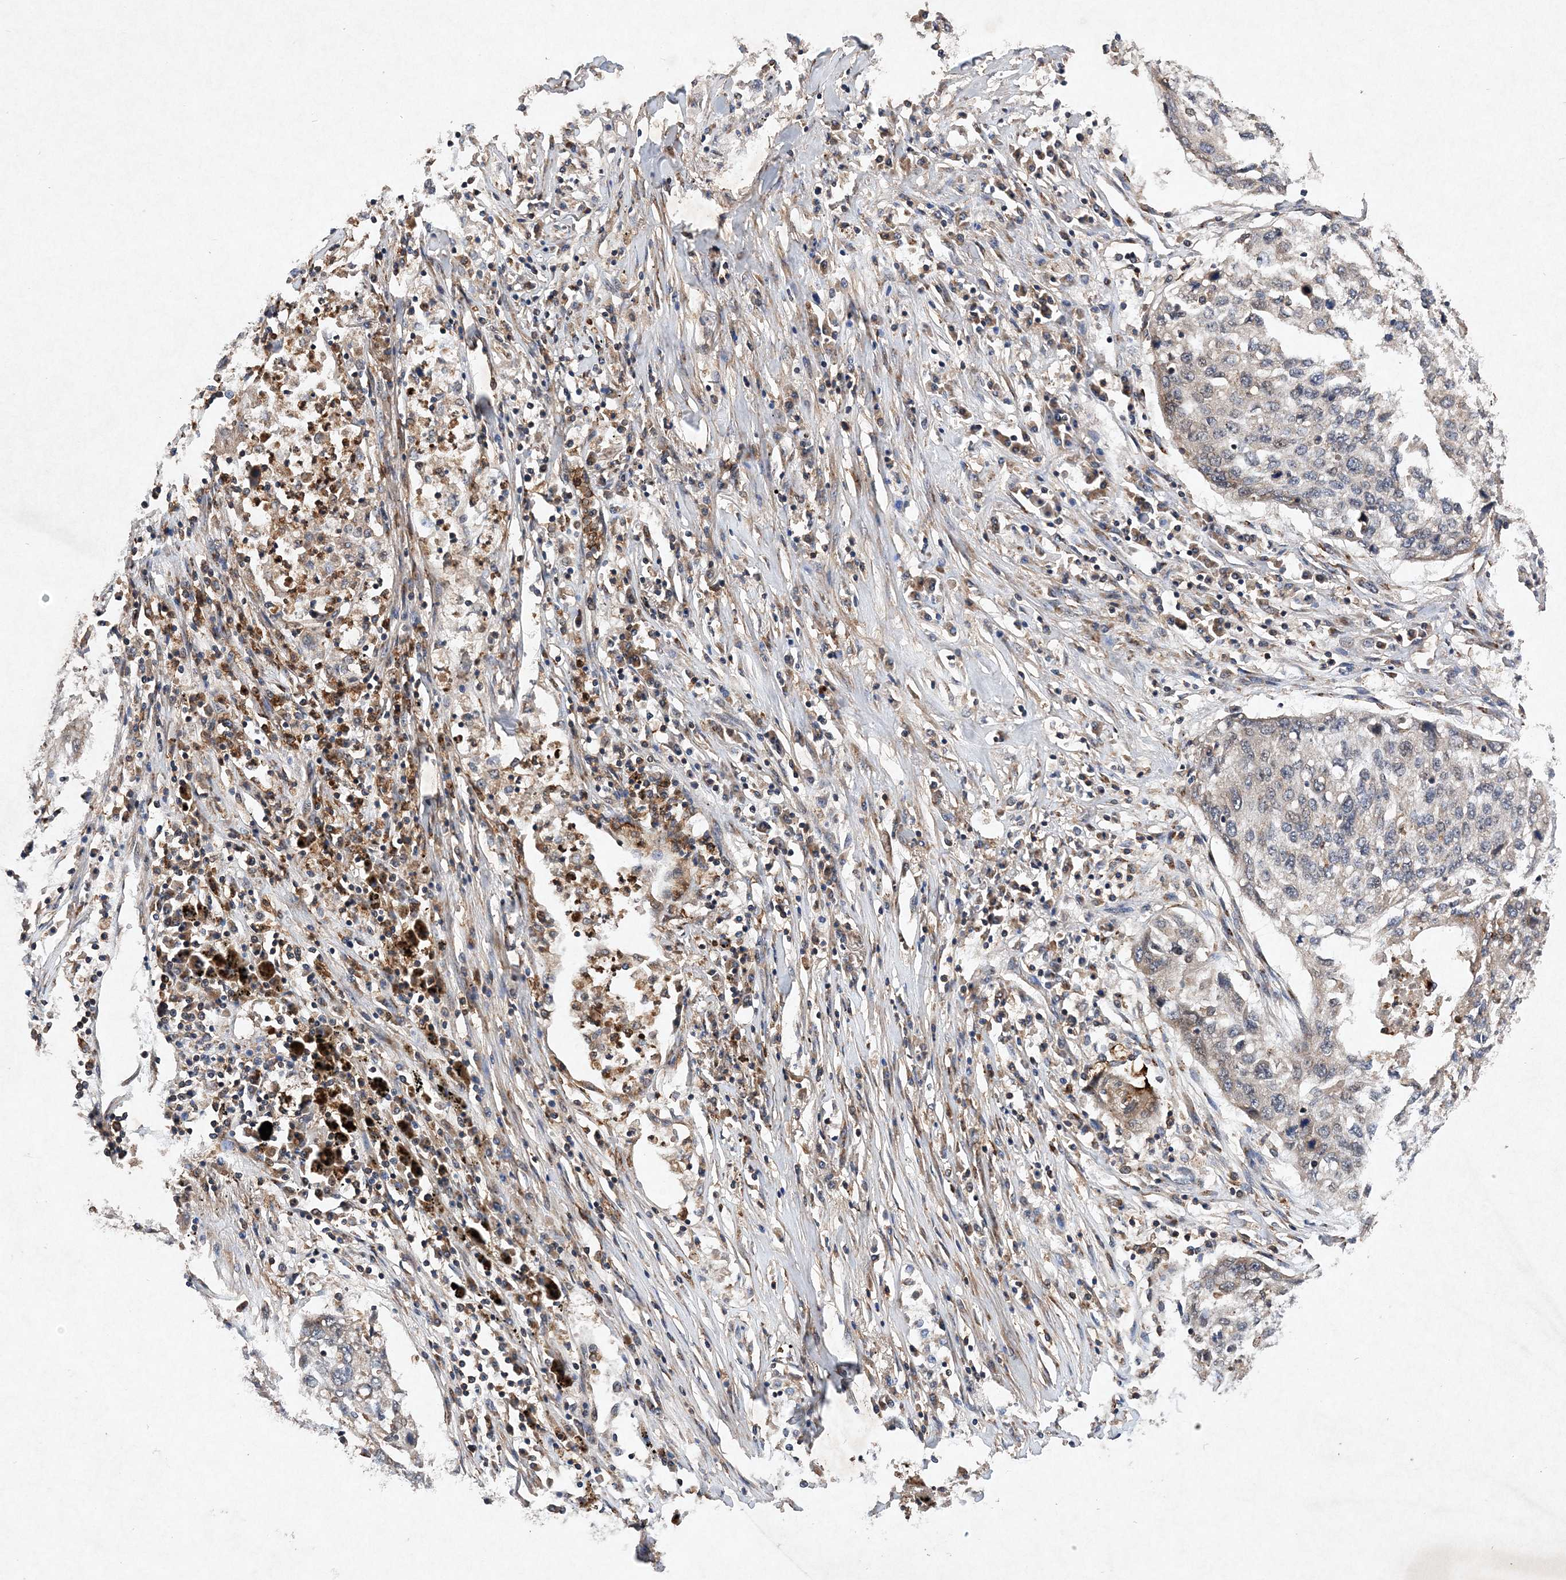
{"staining": {"intensity": "weak", "quantity": "<25%", "location": "cytoplasmic/membranous"}, "tissue": "lung cancer", "cell_type": "Tumor cells", "image_type": "cancer", "snomed": [{"axis": "morphology", "description": "Squamous cell carcinoma, NOS"}, {"axis": "topography", "description": "Lung"}], "caption": "Immunohistochemical staining of human lung cancer (squamous cell carcinoma) reveals no significant positivity in tumor cells.", "gene": "PROSER1", "patient": {"sex": "female", "age": 63}}